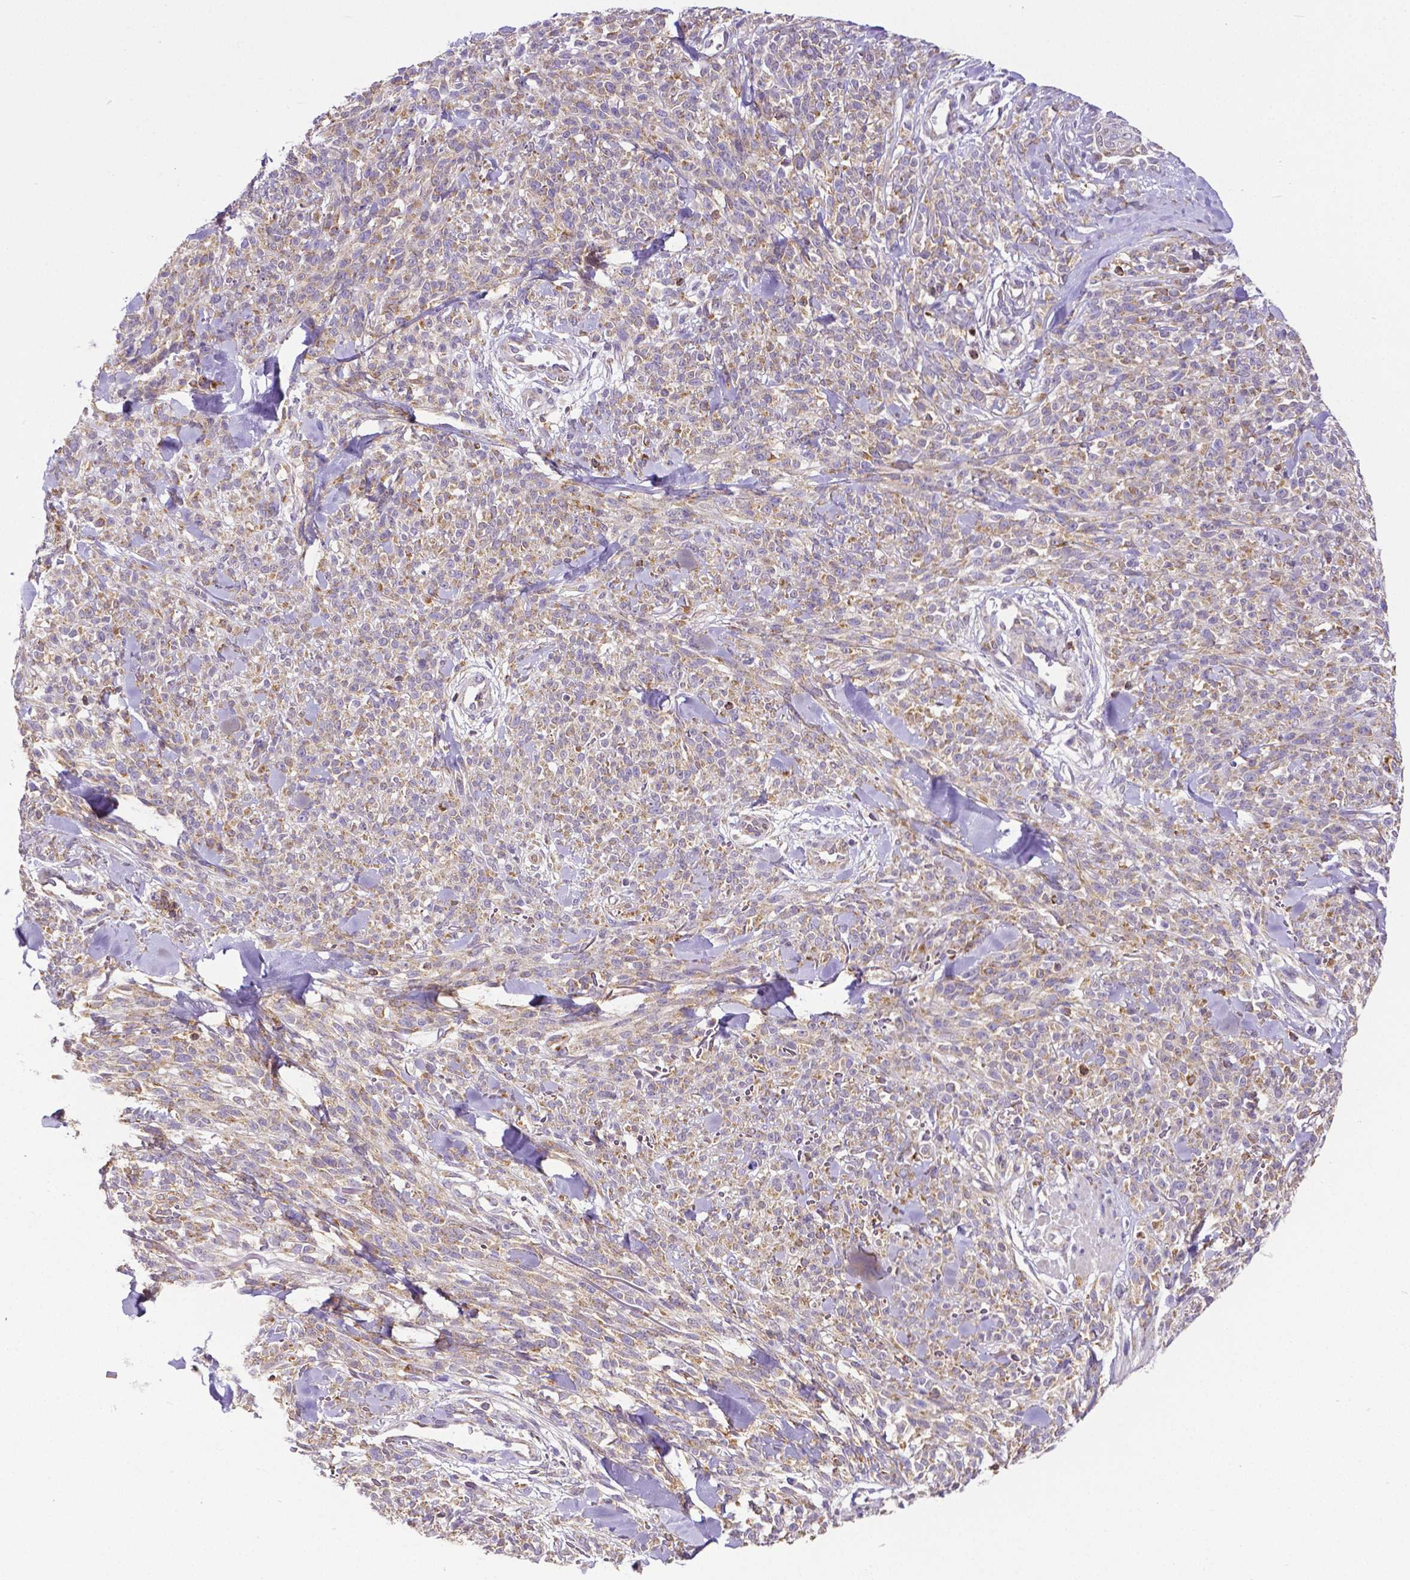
{"staining": {"intensity": "moderate", "quantity": ">75%", "location": "cytoplasmic/membranous"}, "tissue": "melanoma", "cell_type": "Tumor cells", "image_type": "cancer", "snomed": [{"axis": "morphology", "description": "Malignant melanoma, NOS"}, {"axis": "topography", "description": "Skin"}, {"axis": "topography", "description": "Skin of trunk"}], "caption": "This is an image of IHC staining of melanoma, which shows moderate staining in the cytoplasmic/membranous of tumor cells.", "gene": "MCL1", "patient": {"sex": "male", "age": 74}}